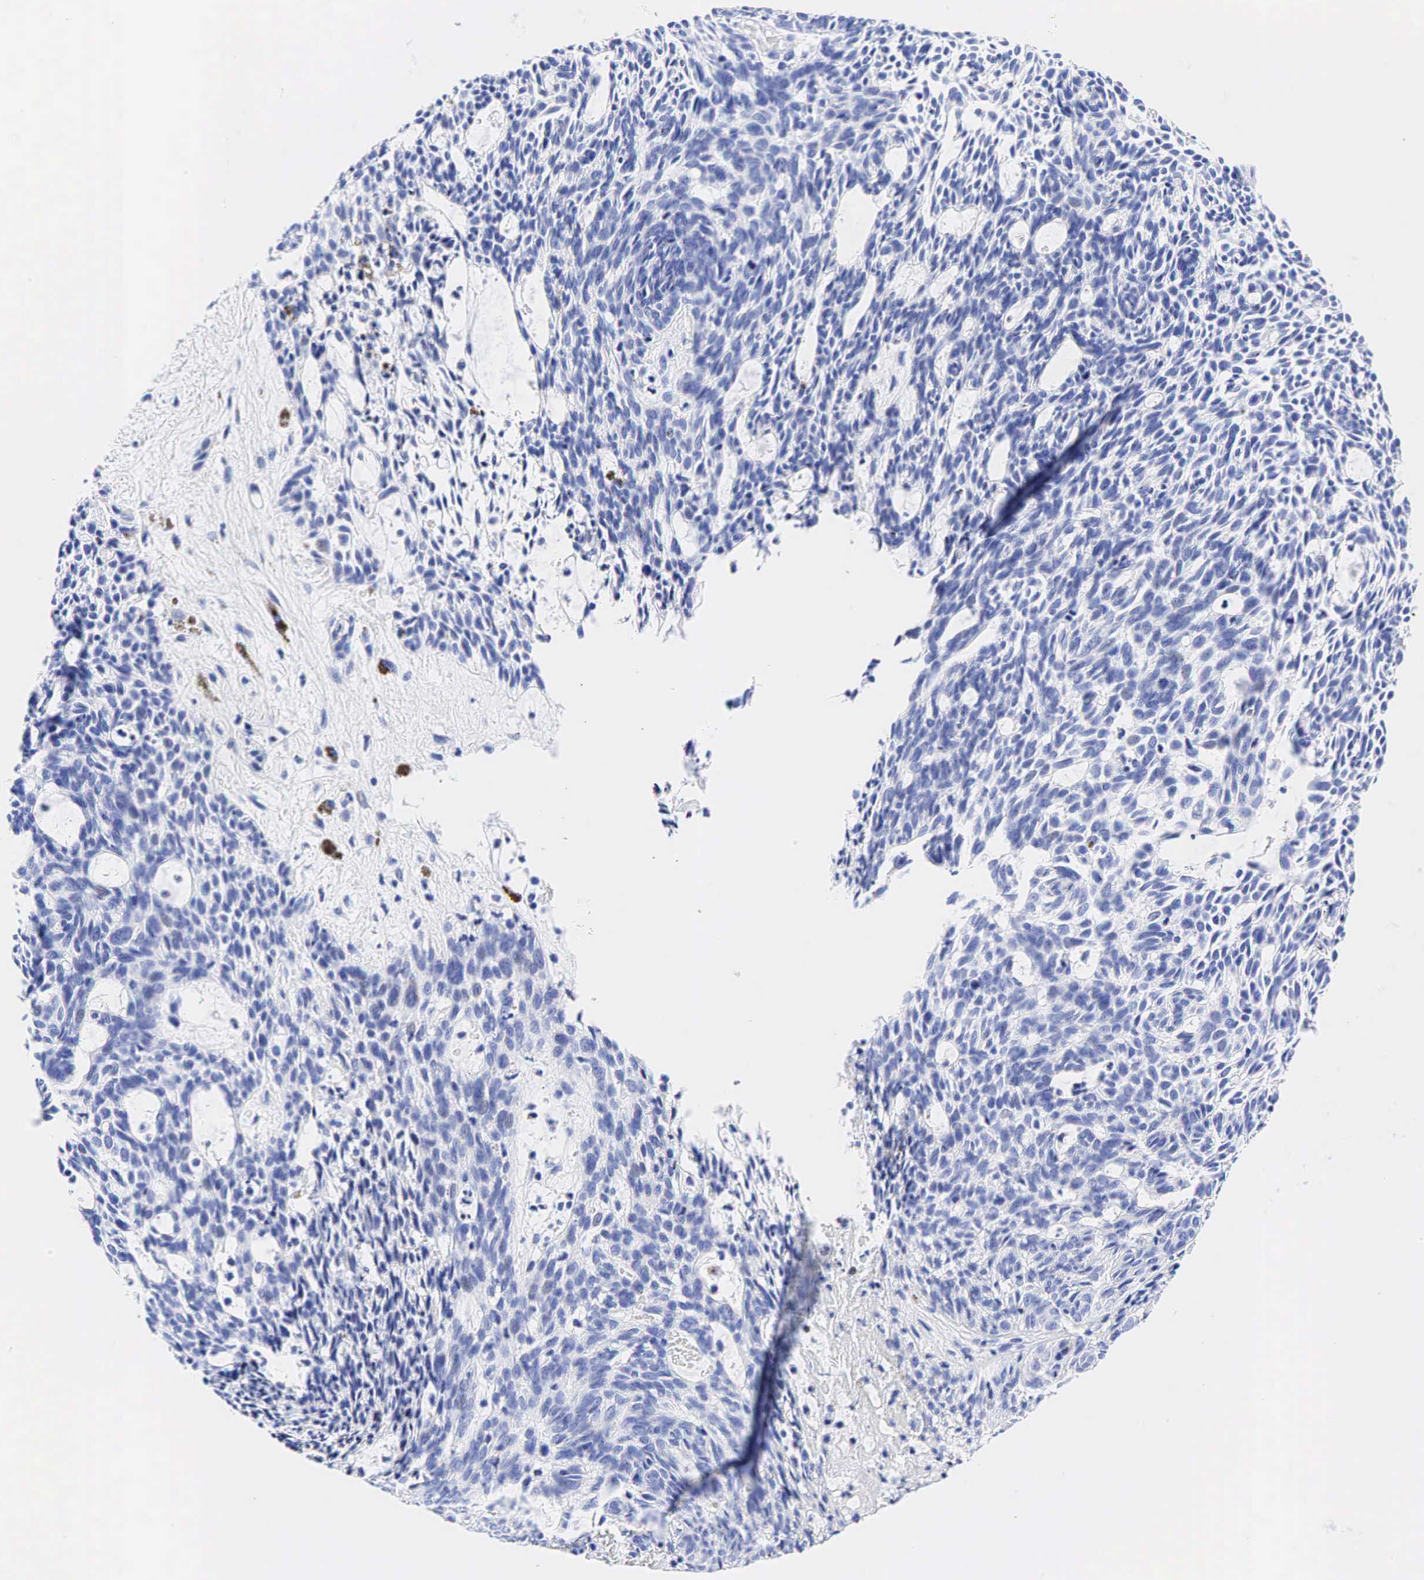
{"staining": {"intensity": "negative", "quantity": "none", "location": "none"}, "tissue": "skin cancer", "cell_type": "Tumor cells", "image_type": "cancer", "snomed": [{"axis": "morphology", "description": "Normal tissue, NOS"}, {"axis": "morphology", "description": "Basal cell carcinoma"}, {"axis": "topography", "description": "Skin"}], "caption": "High power microscopy image of an IHC histopathology image of skin cancer, revealing no significant staining in tumor cells. The staining is performed using DAB brown chromogen with nuclei counter-stained in using hematoxylin.", "gene": "ESR1", "patient": {"sex": "male", "age": 74}}